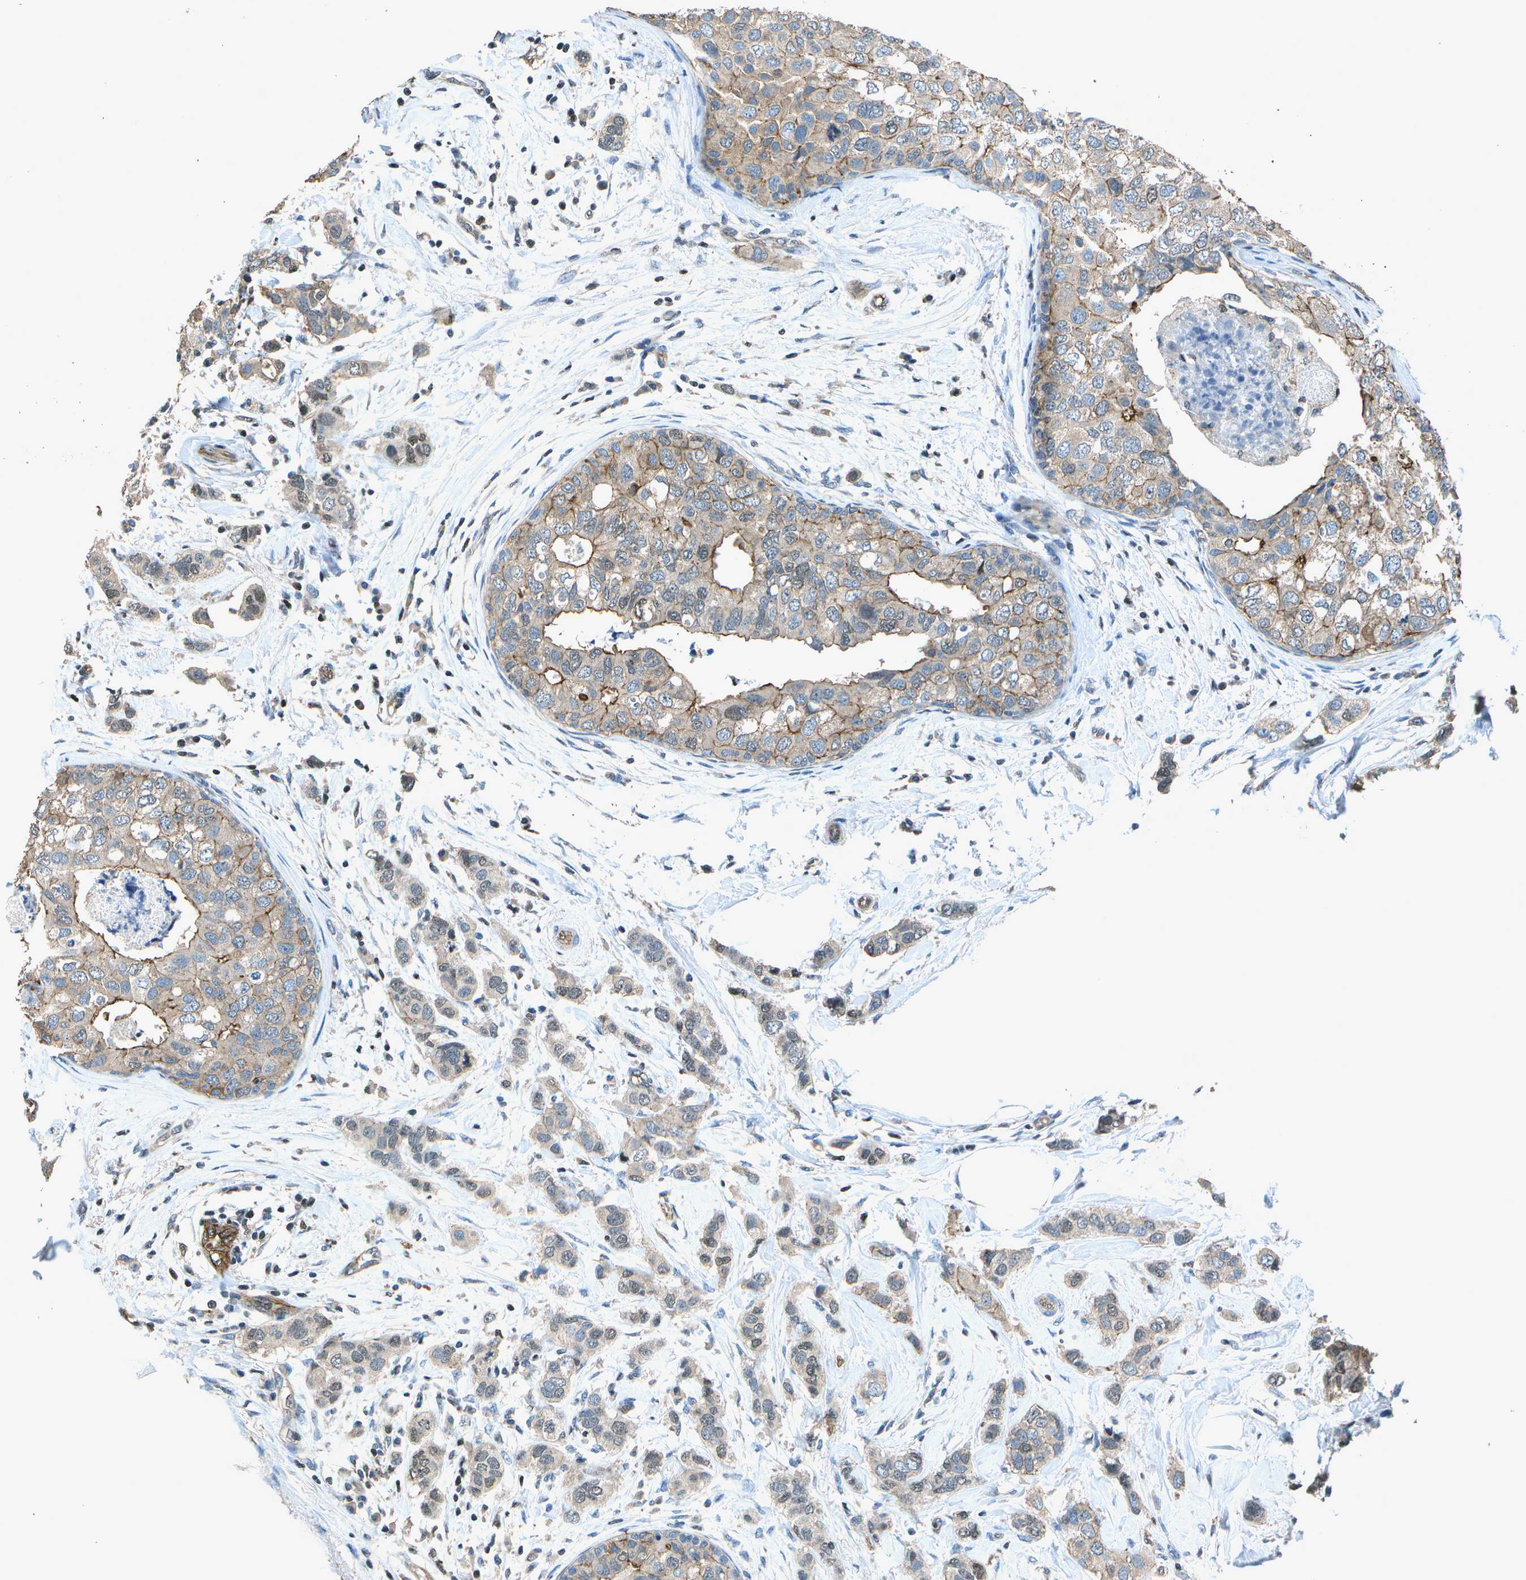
{"staining": {"intensity": "moderate", "quantity": "25%-75%", "location": "cytoplasmic/membranous,nuclear"}, "tissue": "breast cancer", "cell_type": "Tumor cells", "image_type": "cancer", "snomed": [{"axis": "morphology", "description": "Duct carcinoma"}, {"axis": "topography", "description": "Breast"}], "caption": "Immunohistochemical staining of human intraductal carcinoma (breast) demonstrates moderate cytoplasmic/membranous and nuclear protein expression in approximately 25%-75% of tumor cells.", "gene": "PDLIM1", "patient": {"sex": "female", "age": 50}}